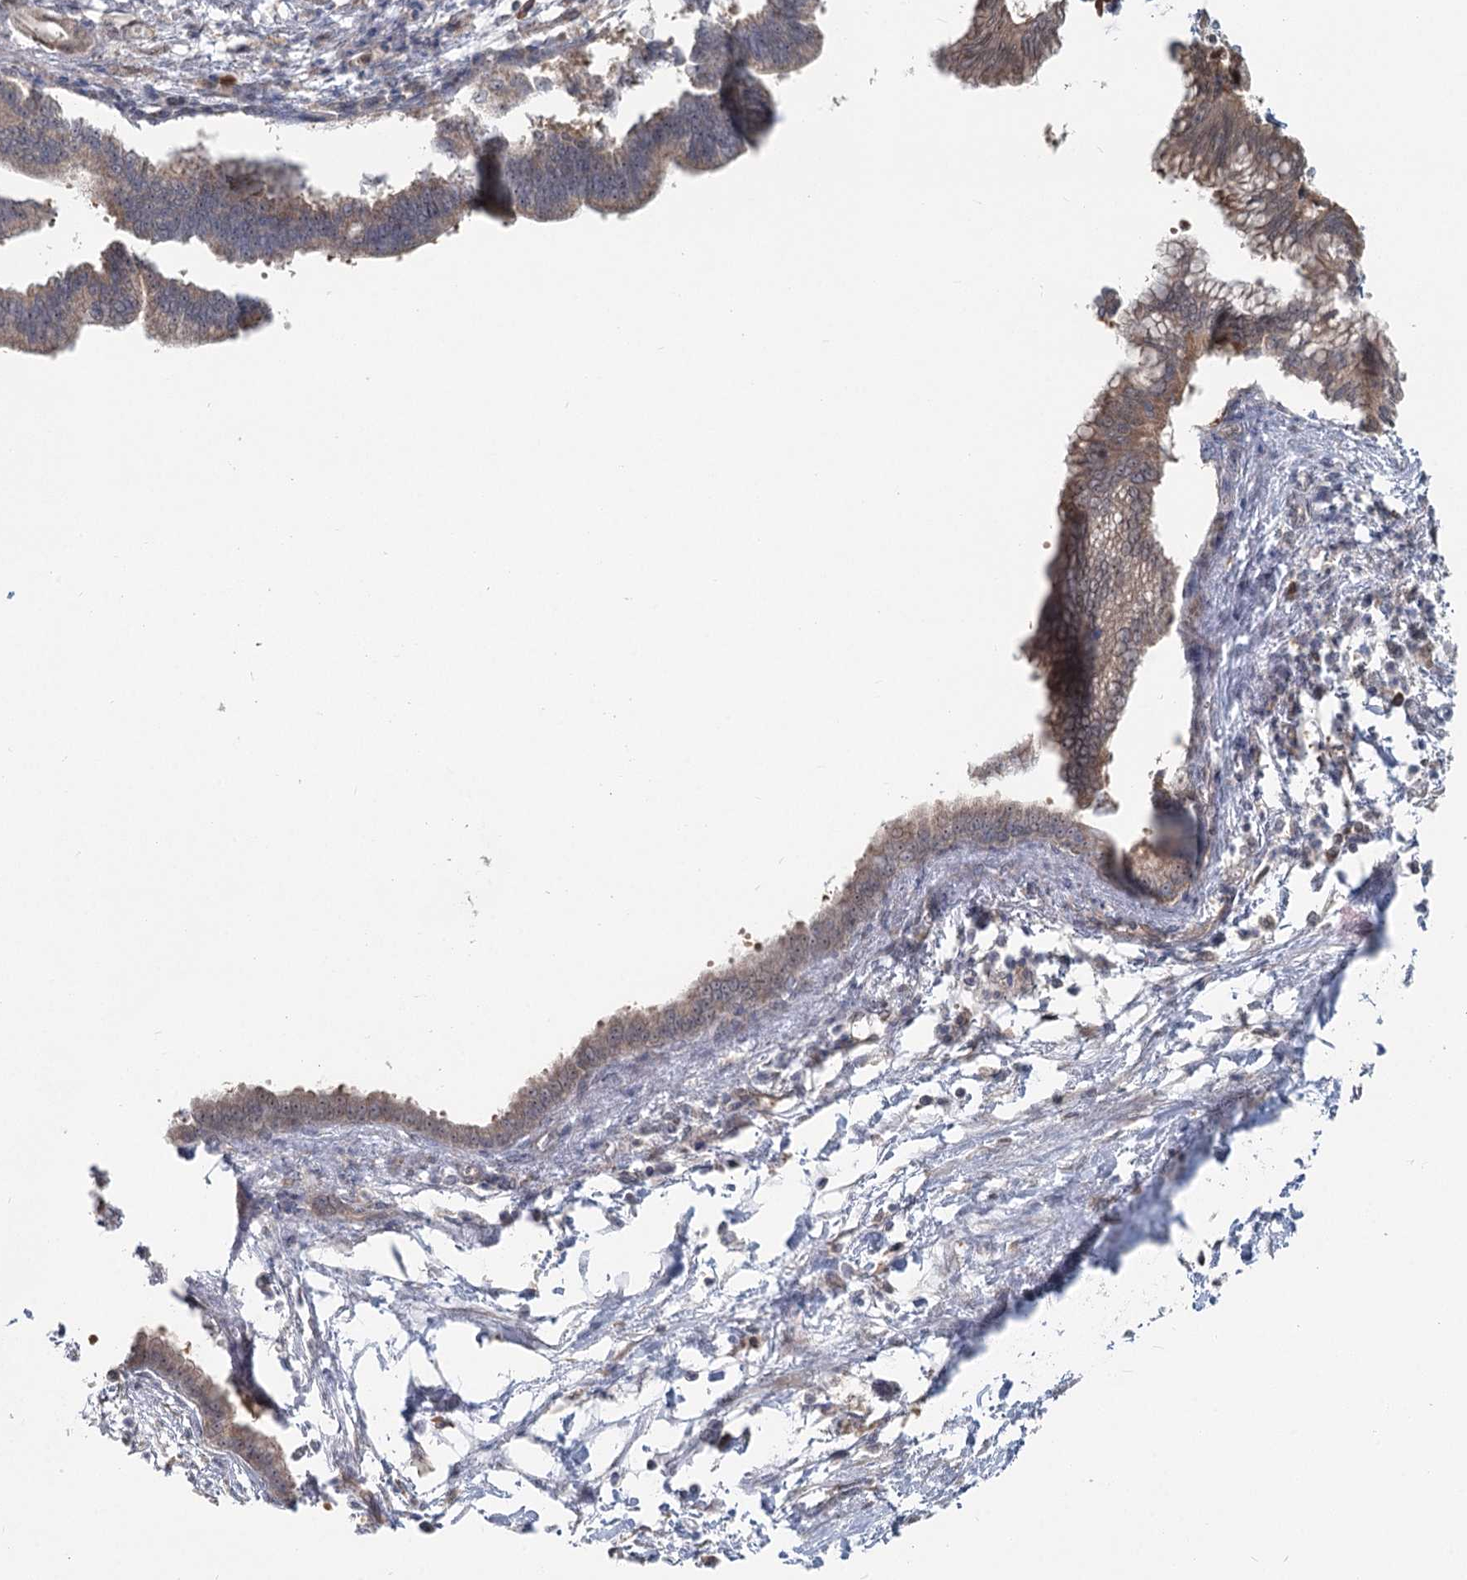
{"staining": {"intensity": "weak", "quantity": ">75%", "location": "cytoplasmic/membranous"}, "tissue": "pancreatic cancer", "cell_type": "Tumor cells", "image_type": "cancer", "snomed": [{"axis": "morphology", "description": "Adenocarcinoma, NOS"}, {"axis": "topography", "description": "Pancreas"}], "caption": "Brown immunohistochemical staining in pancreatic cancer reveals weak cytoplasmic/membranous positivity in approximately >75% of tumor cells.", "gene": "THNSL1", "patient": {"sex": "female", "age": 55}}